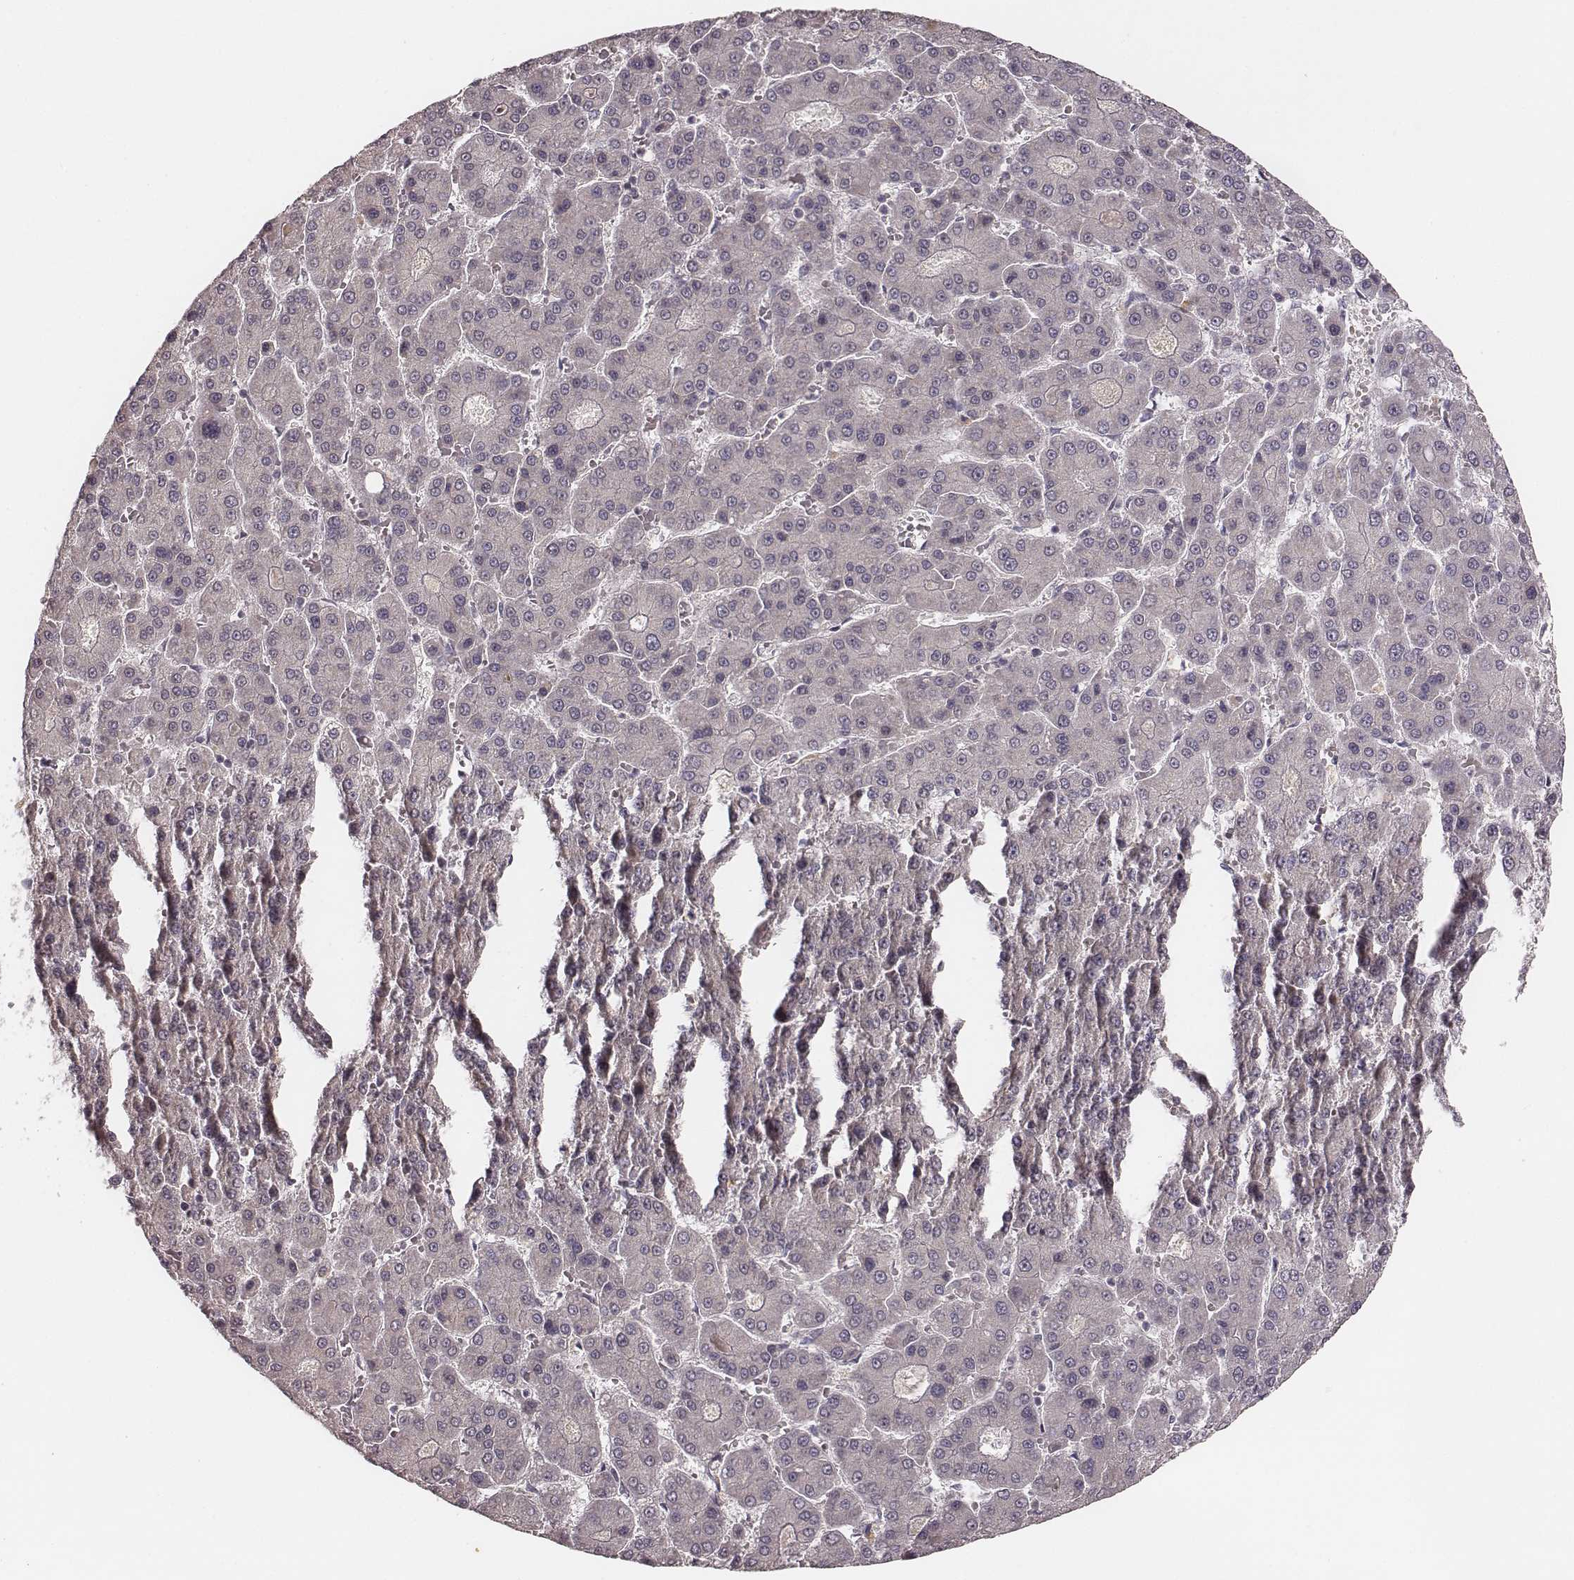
{"staining": {"intensity": "negative", "quantity": "none", "location": "none"}, "tissue": "liver cancer", "cell_type": "Tumor cells", "image_type": "cancer", "snomed": [{"axis": "morphology", "description": "Carcinoma, Hepatocellular, NOS"}, {"axis": "topography", "description": "Liver"}], "caption": "IHC micrograph of neoplastic tissue: human liver hepatocellular carcinoma stained with DAB (3,3'-diaminobenzidine) shows no significant protein positivity in tumor cells.", "gene": "LY6K", "patient": {"sex": "male", "age": 70}}